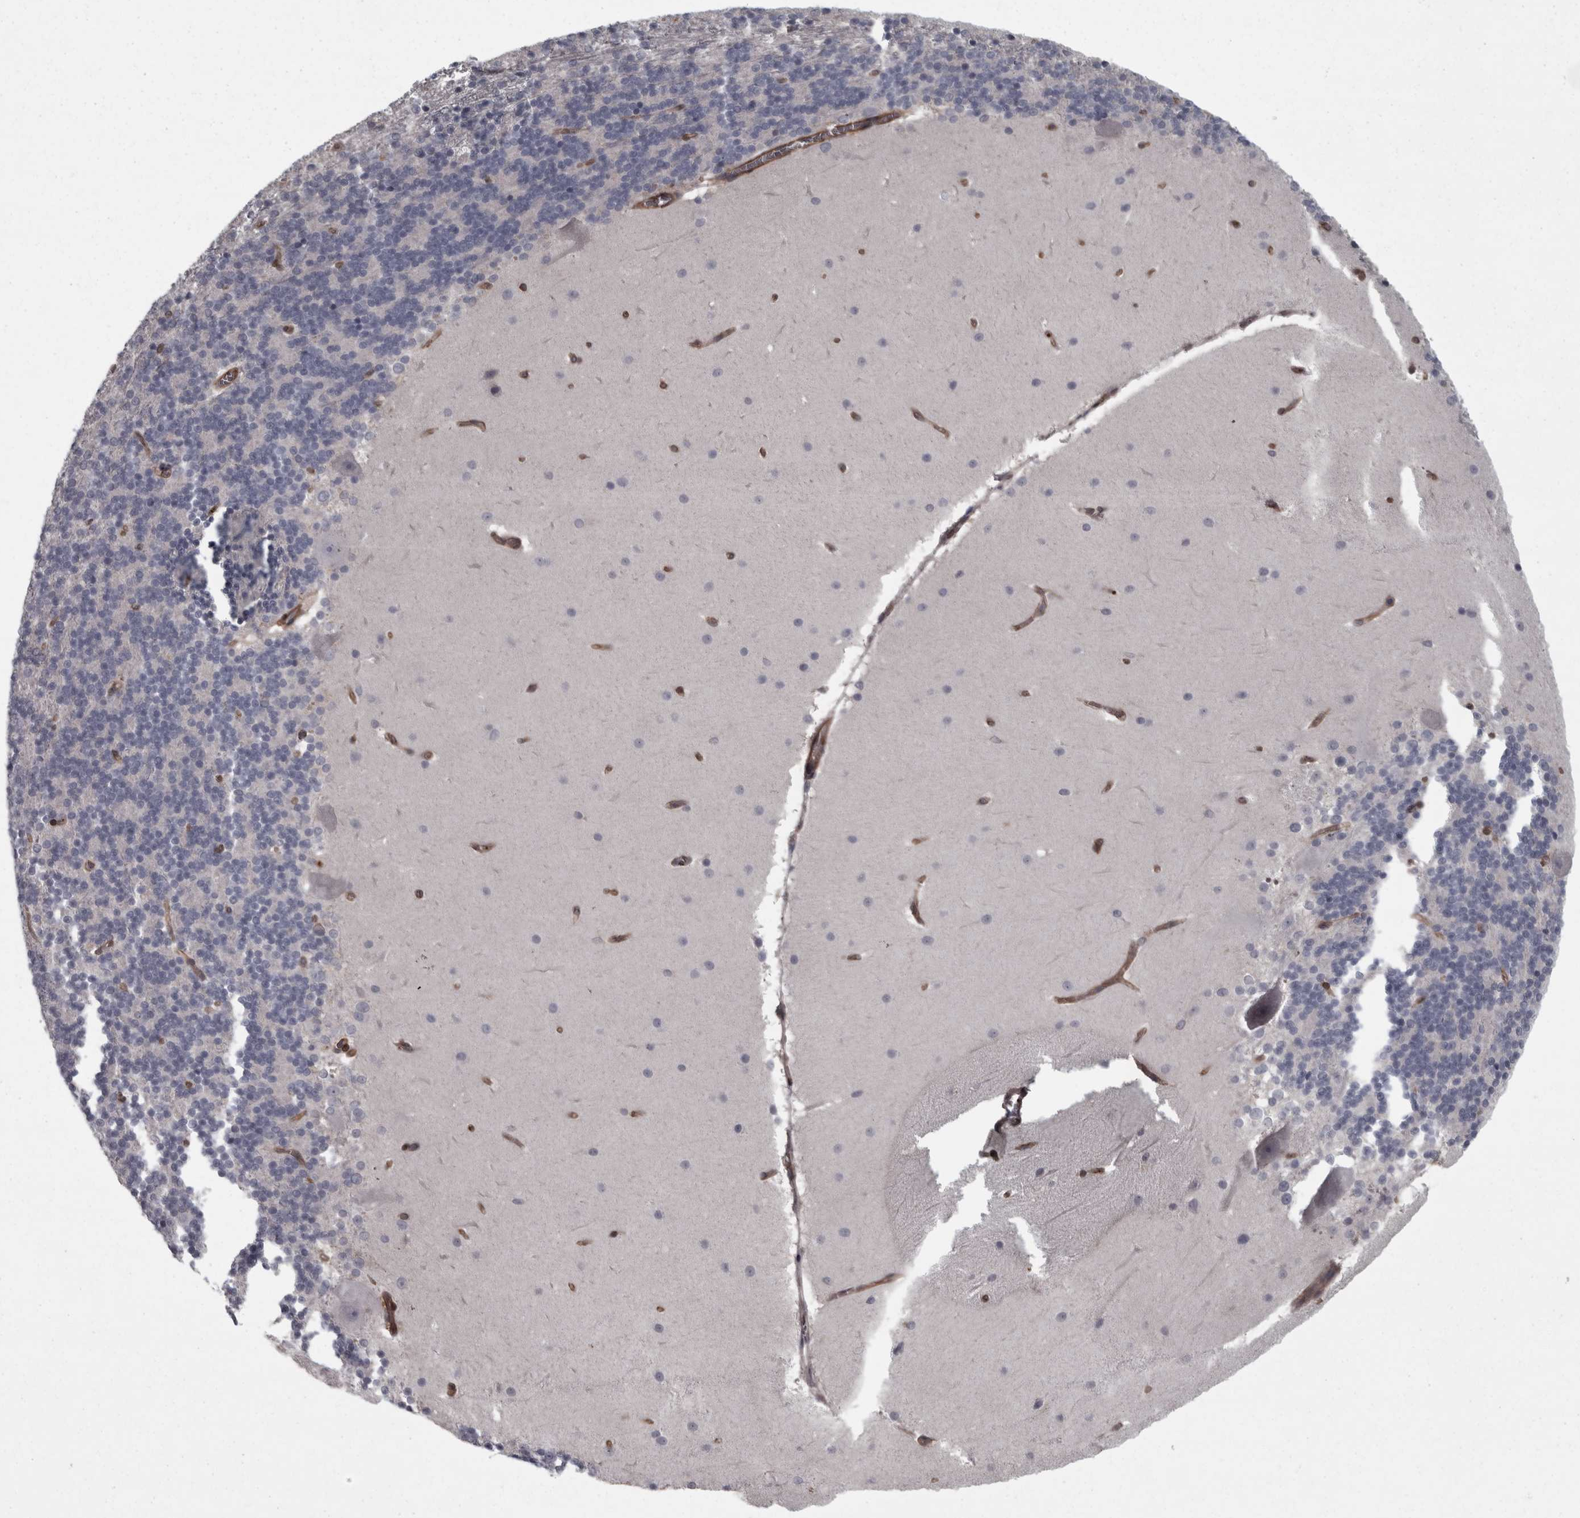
{"staining": {"intensity": "negative", "quantity": "none", "location": "none"}, "tissue": "cerebellum", "cell_type": "Cells in granular layer", "image_type": "normal", "snomed": [{"axis": "morphology", "description": "Normal tissue, NOS"}, {"axis": "topography", "description": "Cerebellum"}], "caption": "This photomicrograph is of benign cerebellum stained with IHC to label a protein in brown with the nuclei are counter-stained blue. There is no positivity in cells in granular layer.", "gene": "RSU1", "patient": {"sex": "female", "age": 19}}